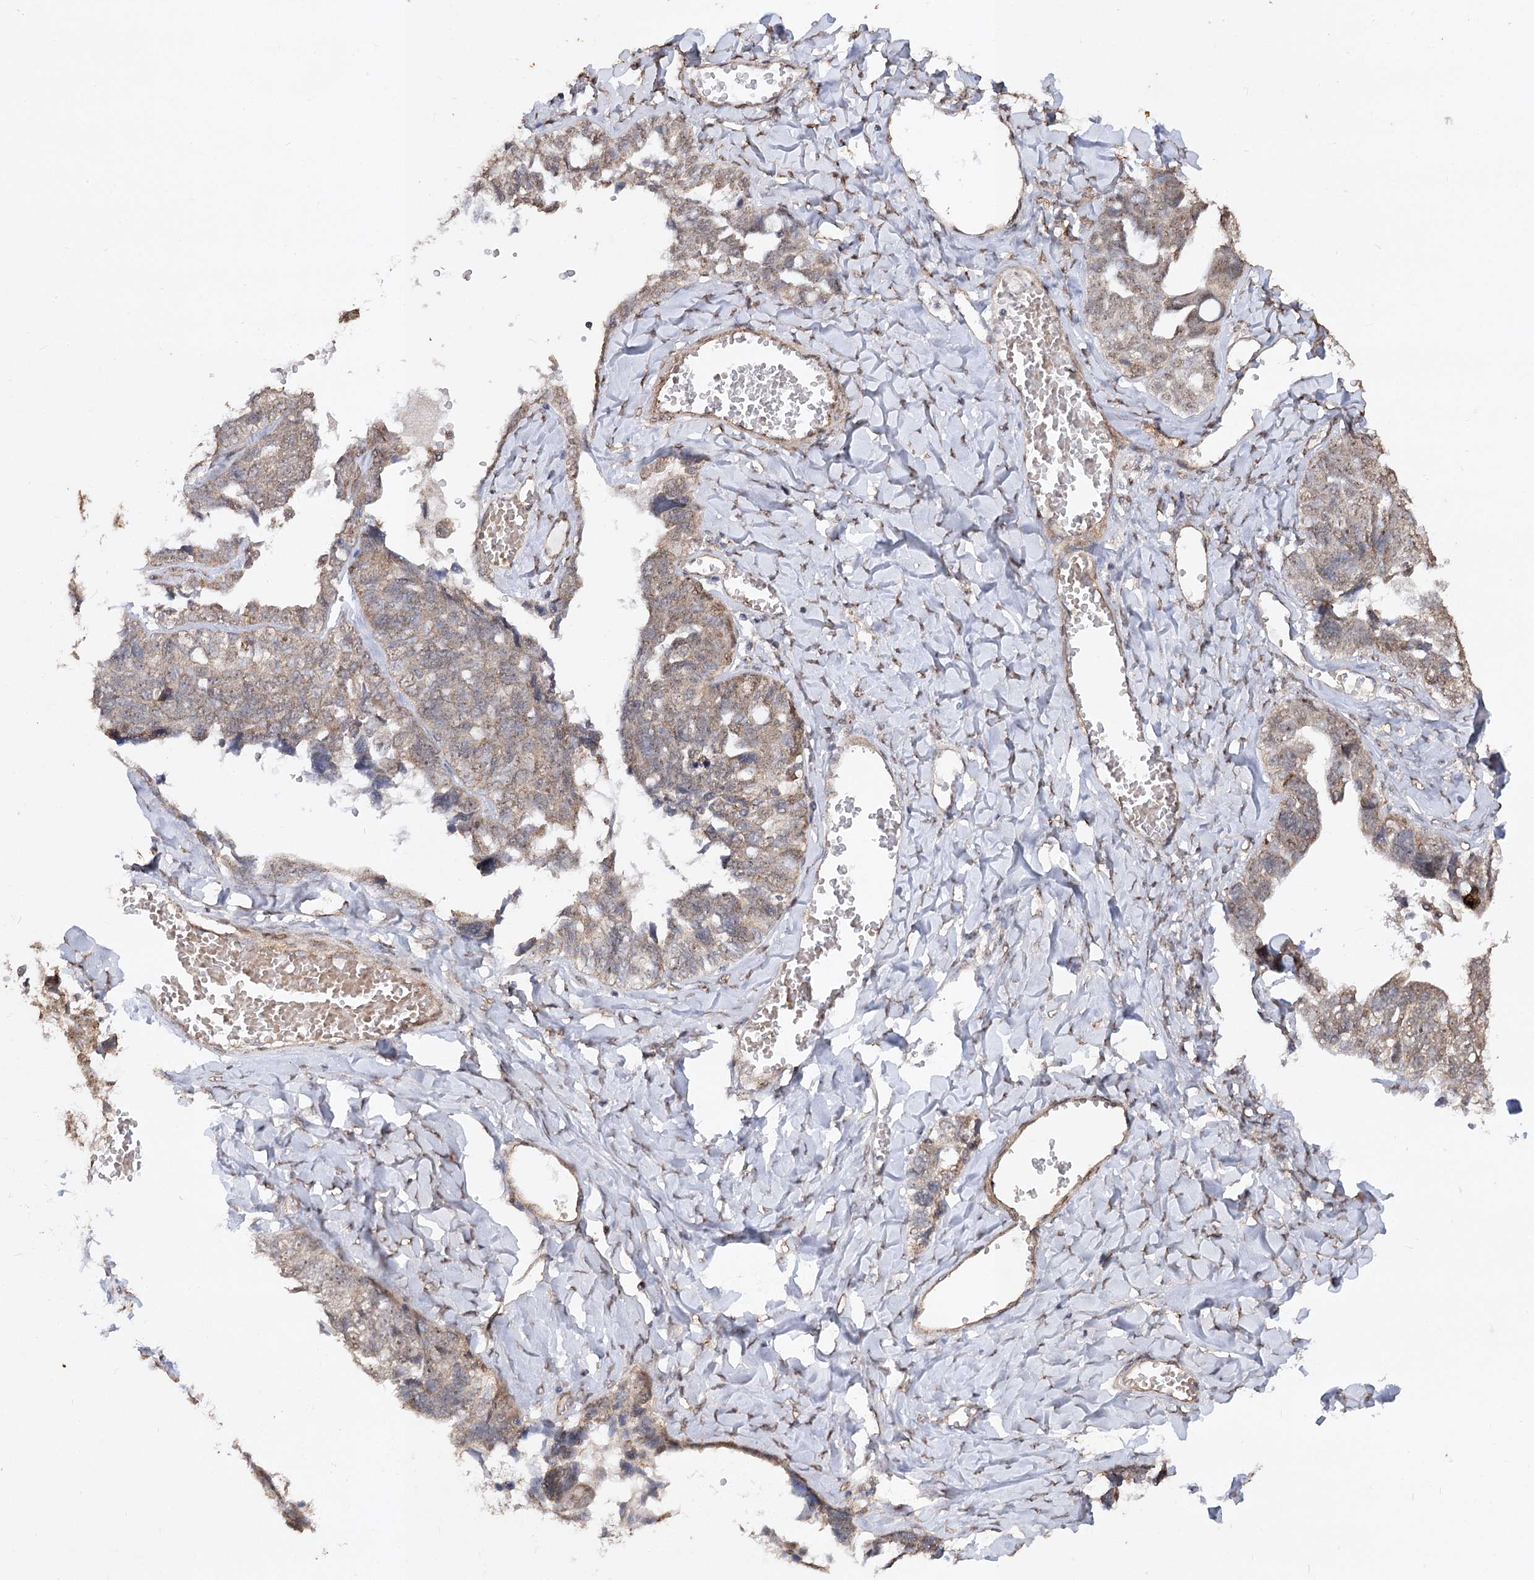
{"staining": {"intensity": "moderate", "quantity": ">75%", "location": "cytoplasmic/membranous"}, "tissue": "ovarian cancer", "cell_type": "Tumor cells", "image_type": "cancer", "snomed": [{"axis": "morphology", "description": "Cystadenocarcinoma, serous, NOS"}, {"axis": "topography", "description": "Ovary"}], "caption": "Human ovarian serous cystadenocarcinoma stained for a protein (brown) displays moderate cytoplasmic/membranous positive staining in approximately >75% of tumor cells.", "gene": "ZSCAN23", "patient": {"sex": "female", "age": 79}}